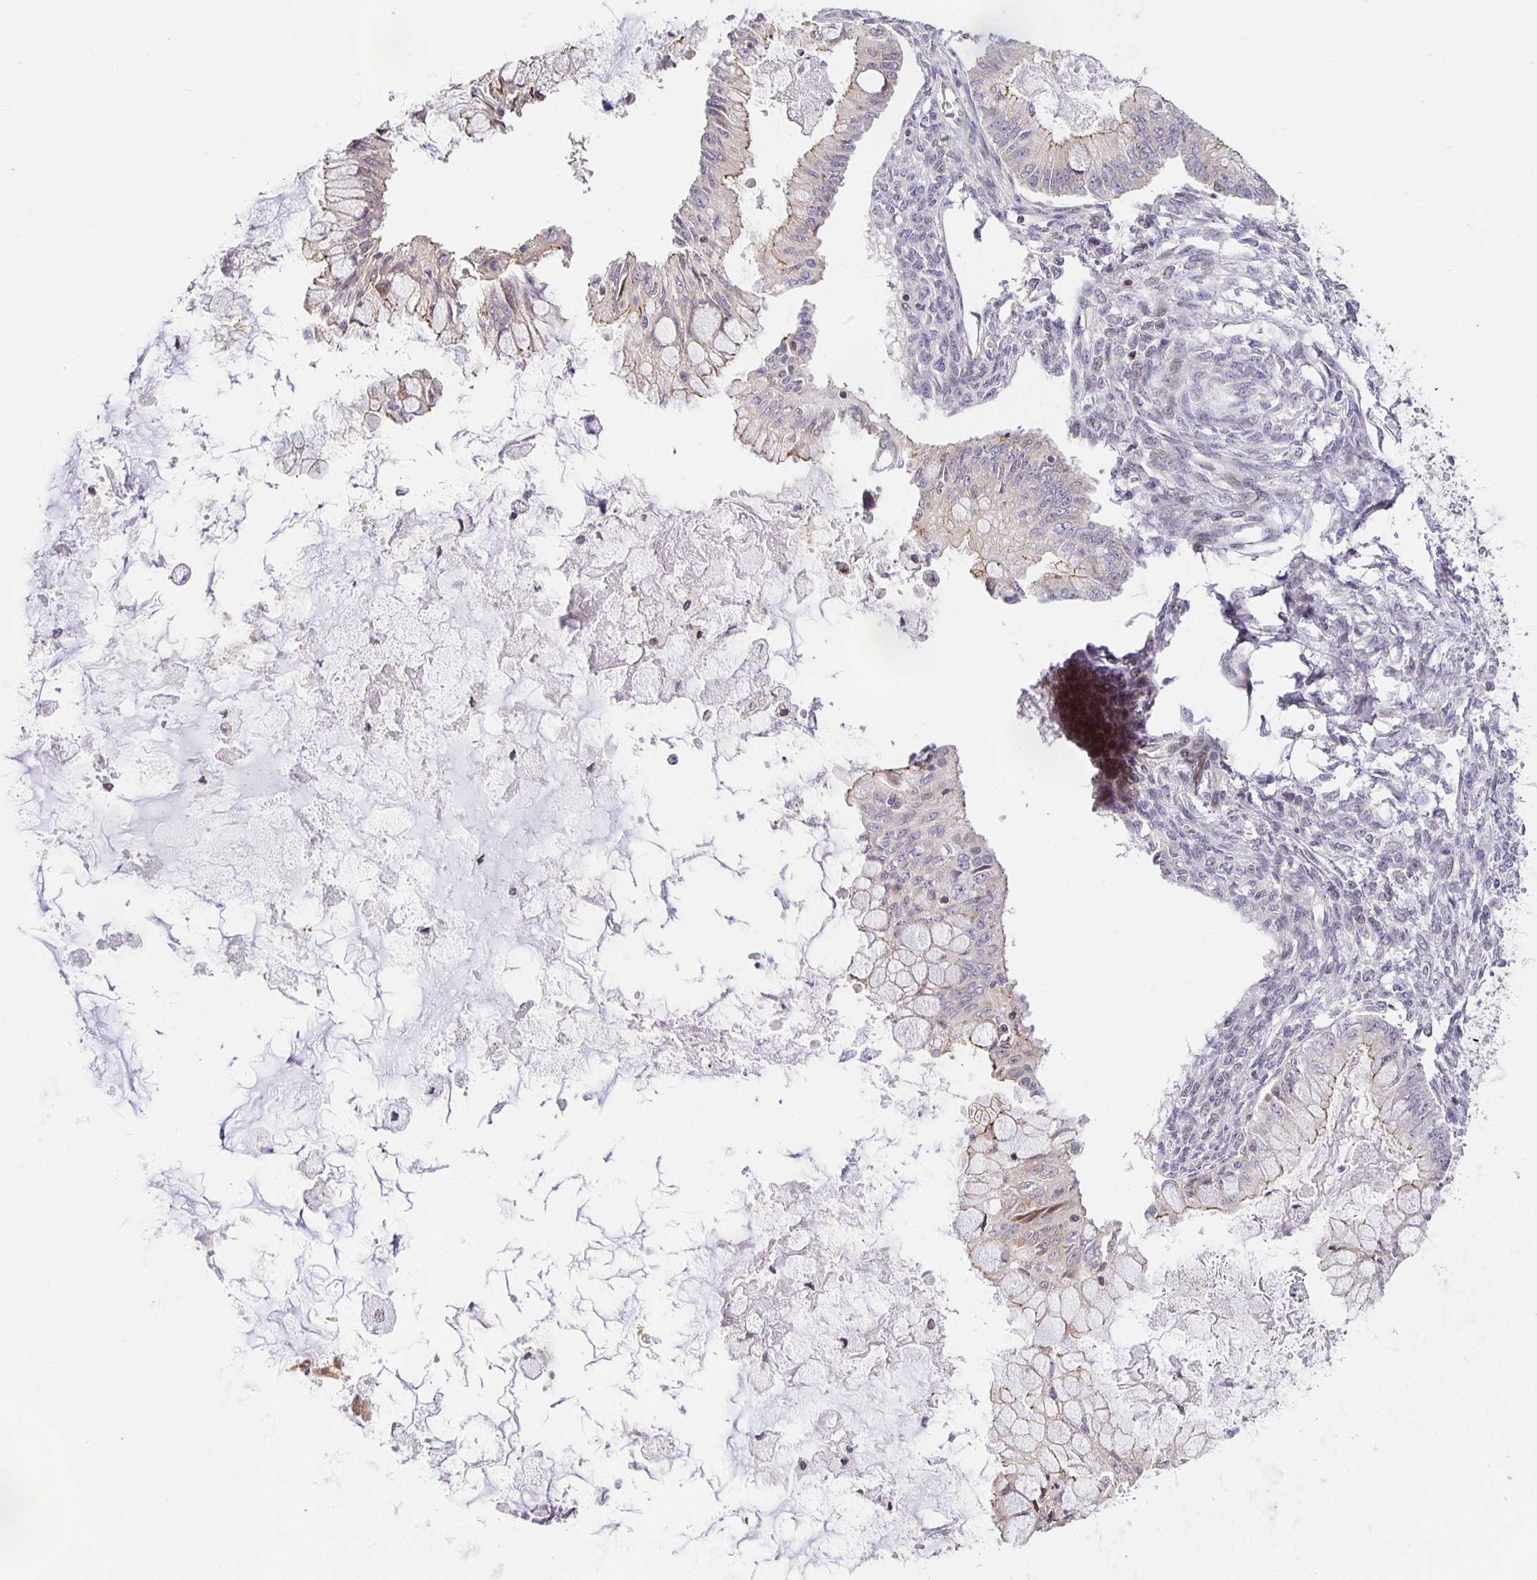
{"staining": {"intensity": "weak", "quantity": "<25%", "location": "cytoplasmic/membranous"}, "tissue": "ovarian cancer", "cell_type": "Tumor cells", "image_type": "cancer", "snomed": [{"axis": "morphology", "description": "Cystadenocarcinoma, mucinous, NOS"}, {"axis": "topography", "description": "Ovary"}], "caption": "DAB (3,3'-diaminobenzidine) immunohistochemical staining of human mucinous cystadenocarcinoma (ovarian) reveals no significant expression in tumor cells.", "gene": "TJP3", "patient": {"sex": "female", "age": 34}}